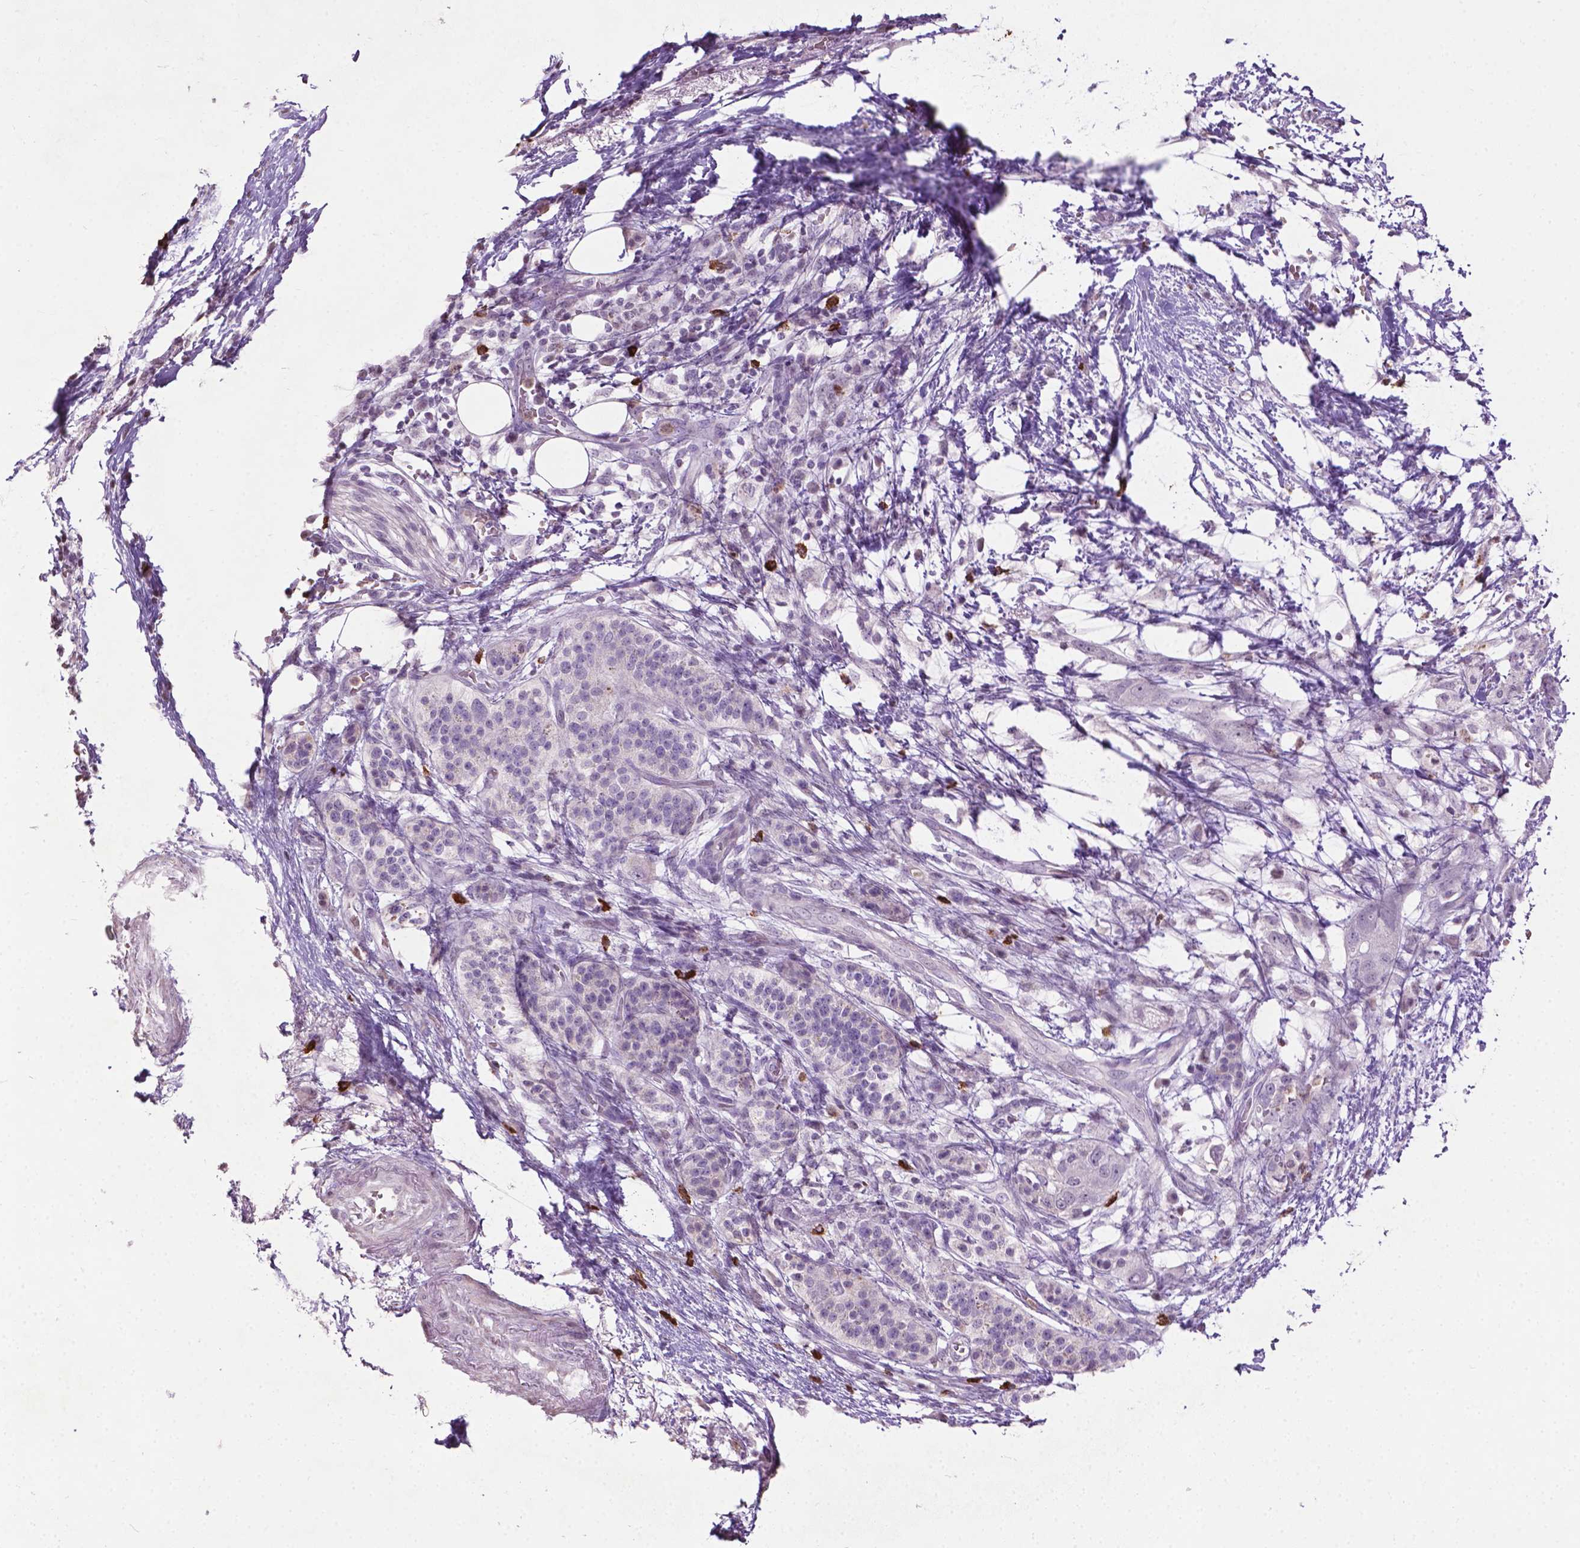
{"staining": {"intensity": "negative", "quantity": "none", "location": "none"}, "tissue": "pancreatic cancer", "cell_type": "Tumor cells", "image_type": "cancer", "snomed": [{"axis": "morphology", "description": "Adenocarcinoma, NOS"}, {"axis": "topography", "description": "Pancreas"}], "caption": "The image demonstrates no significant expression in tumor cells of adenocarcinoma (pancreatic). (IHC, brightfield microscopy, high magnification).", "gene": "NTNG2", "patient": {"sex": "female", "age": 72}}